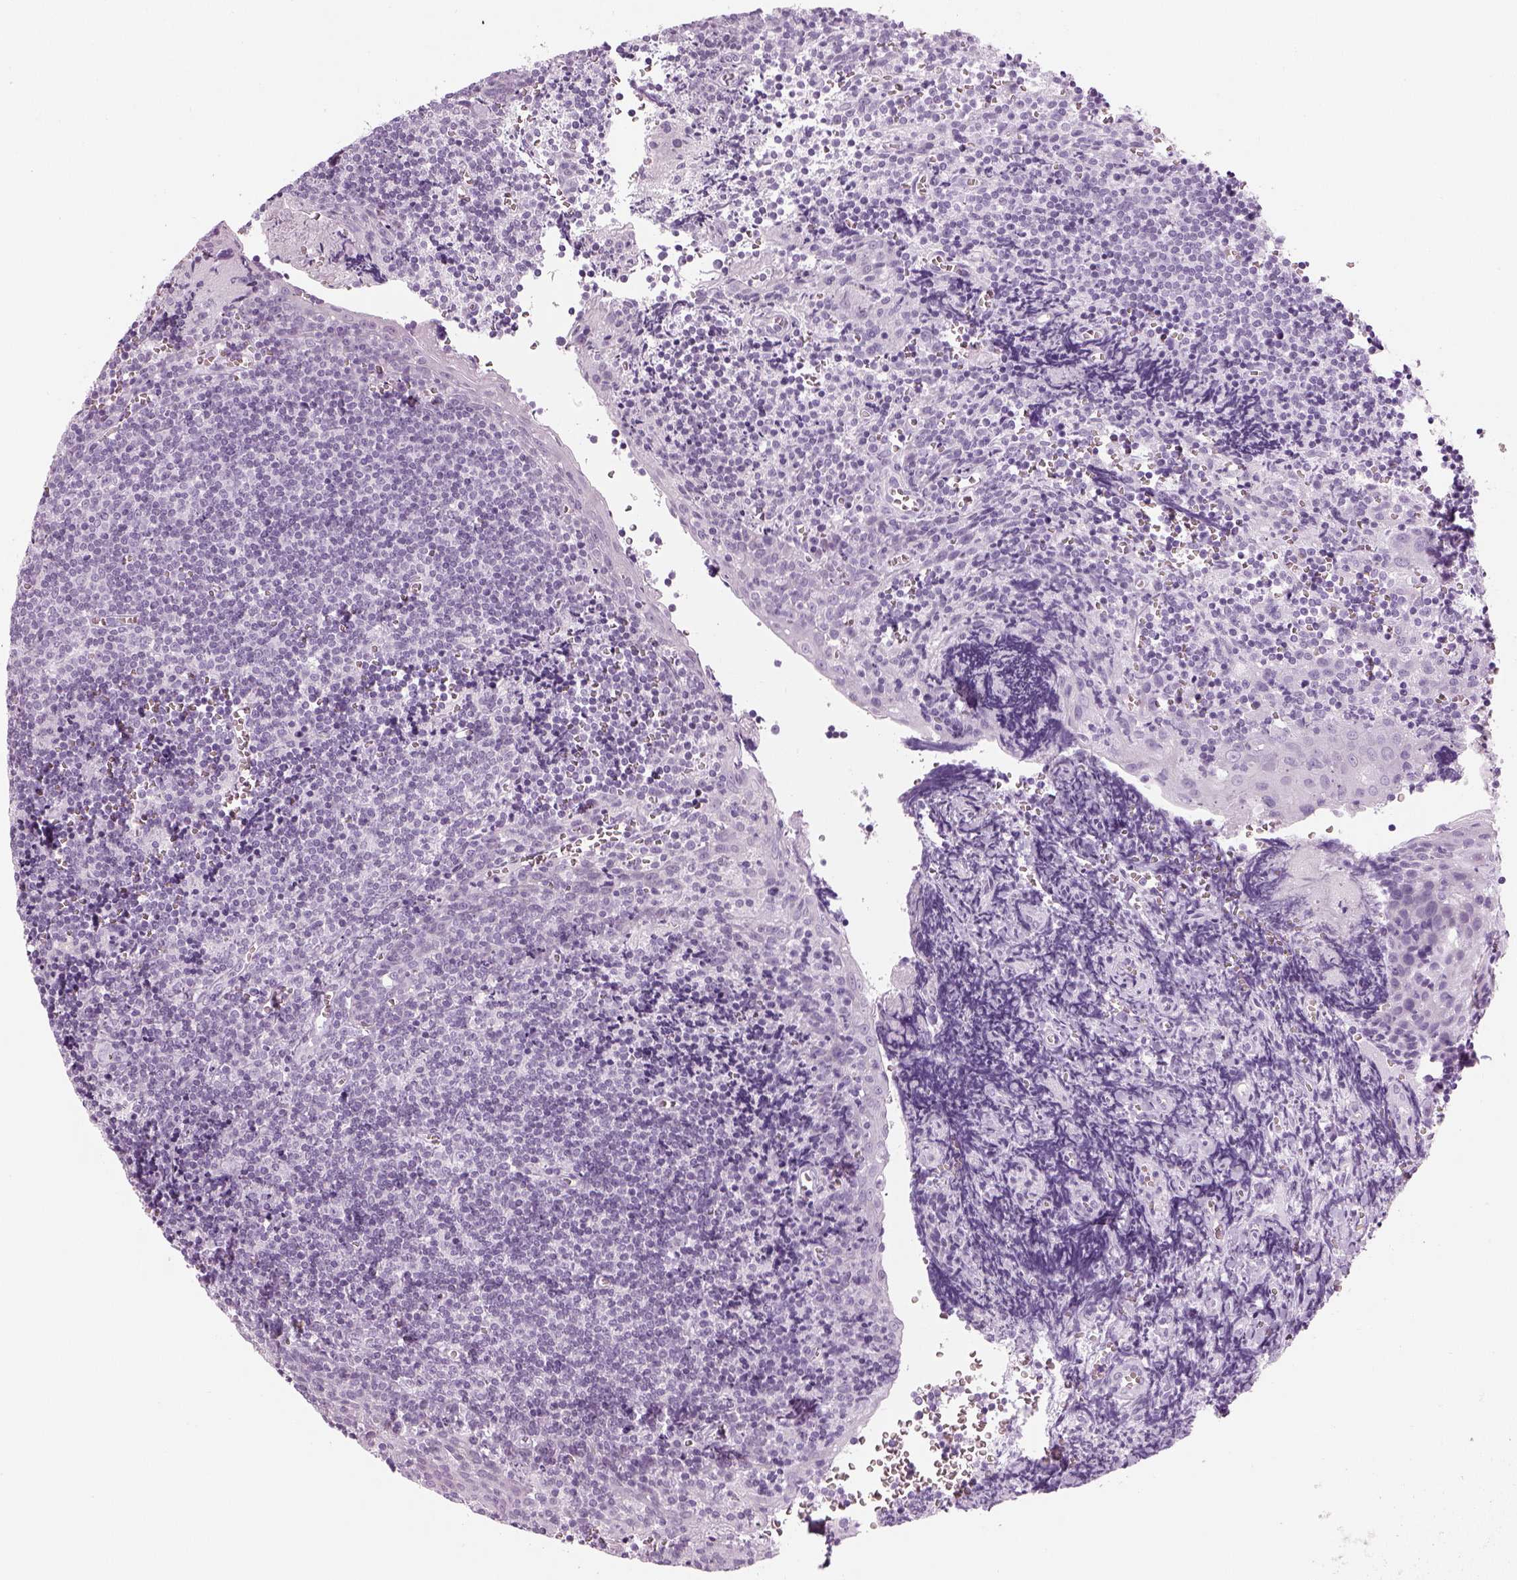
{"staining": {"intensity": "negative", "quantity": "none", "location": "none"}, "tissue": "tonsil", "cell_type": "Germinal center cells", "image_type": "normal", "snomed": [{"axis": "morphology", "description": "Normal tissue, NOS"}, {"axis": "morphology", "description": "Inflammation, NOS"}, {"axis": "topography", "description": "Tonsil"}], "caption": "DAB (3,3'-diaminobenzidine) immunohistochemical staining of benign human tonsil exhibits no significant staining in germinal center cells. (DAB (3,3'-diaminobenzidine) immunohistochemistry (IHC) with hematoxylin counter stain).", "gene": "SAG", "patient": {"sex": "female", "age": 31}}